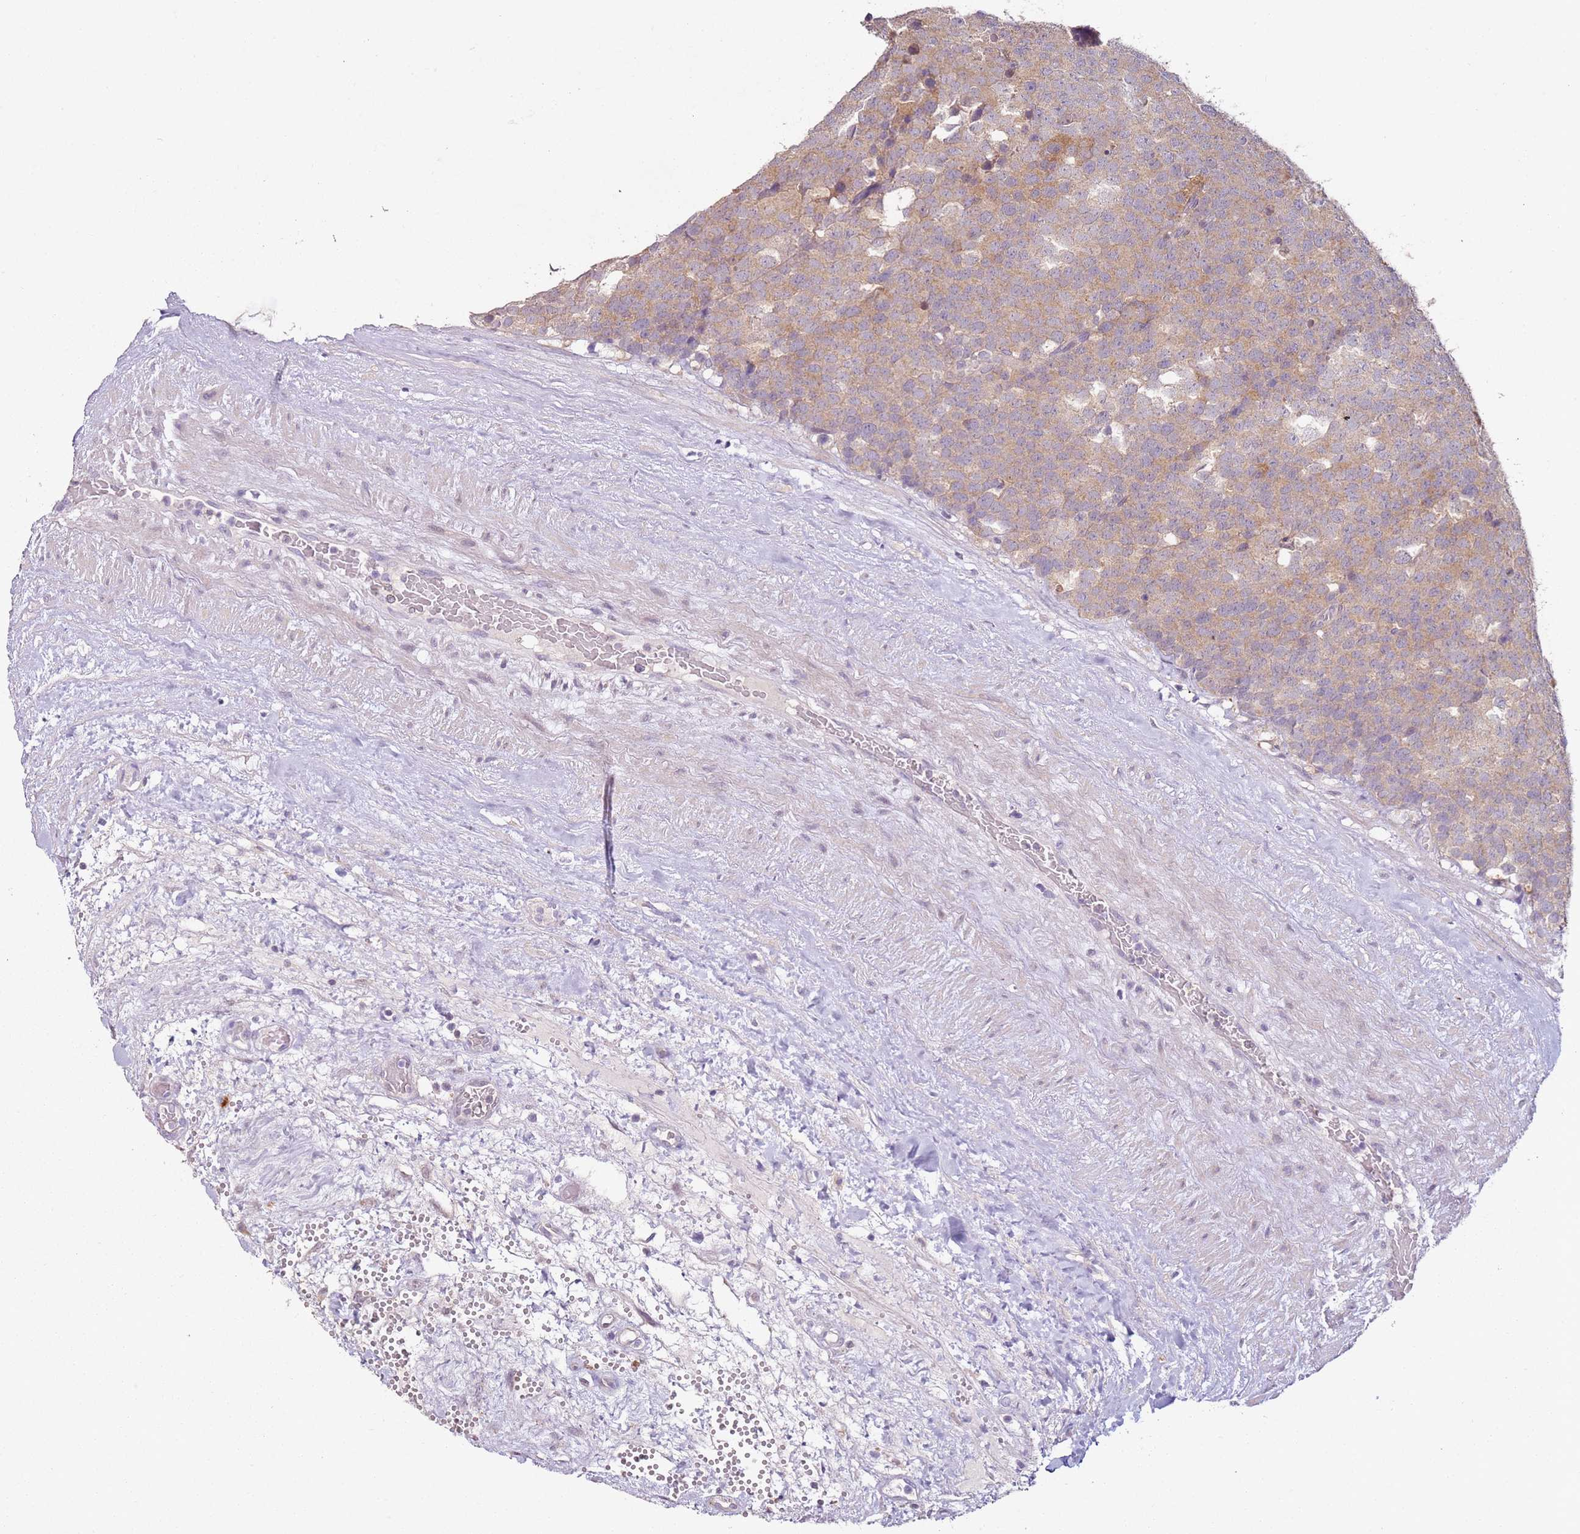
{"staining": {"intensity": "weak", "quantity": ">75%", "location": "cytoplasmic/membranous"}, "tissue": "testis cancer", "cell_type": "Tumor cells", "image_type": "cancer", "snomed": [{"axis": "morphology", "description": "Seminoma, NOS"}, {"axis": "topography", "description": "Testis"}], "caption": "An immunohistochemistry histopathology image of tumor tissue is shown. Protein staining in brown labels weak cytoplasmic/membranous positivity in testis cancer (seminoma) within tumor cells.", "gene": "MDH1", "patient": {"sex": "male", "age": 71}}